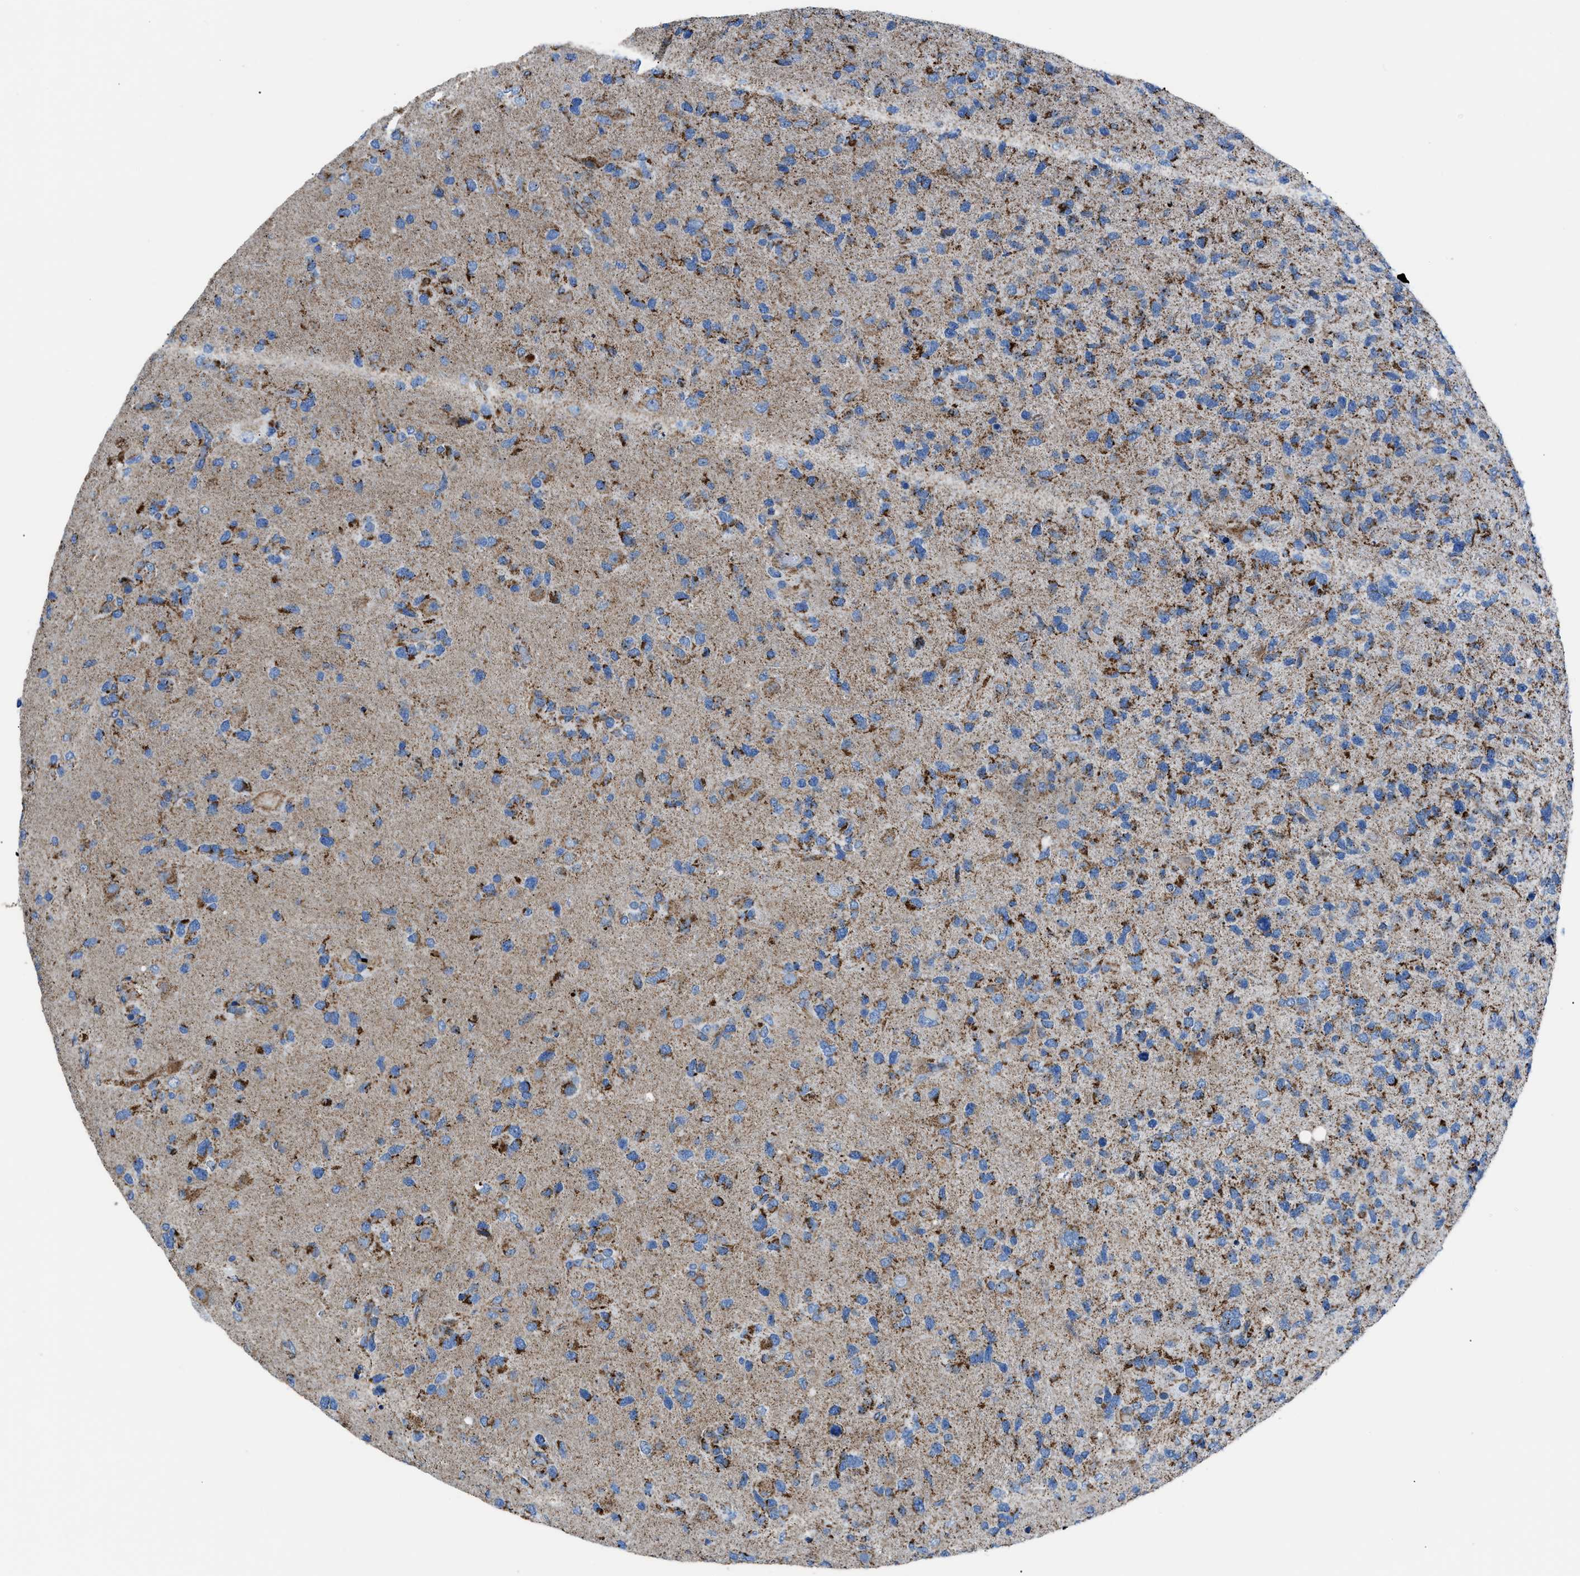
{"staining": {"intensity": "strong", "quantity": "25%-75%", "location": "cytoplasmic/membranous"}, "tissue": "glioma", "cell_type": "Tumor cells", "image_type": "cancer", "snomed": [{"axis": "morphology", "description": "Glioma, malignant, High grade"}, {"axis": "topography", "description": "Brain"}], "caption": "This is a photomicrograph of immunohistochemistry (IHC) staining of glioma, which shows strong expression in the cytoplasmic/membranous of tumor cells.", "gene": "PHB2", "patient": {"sex": "female", "age": 58}}